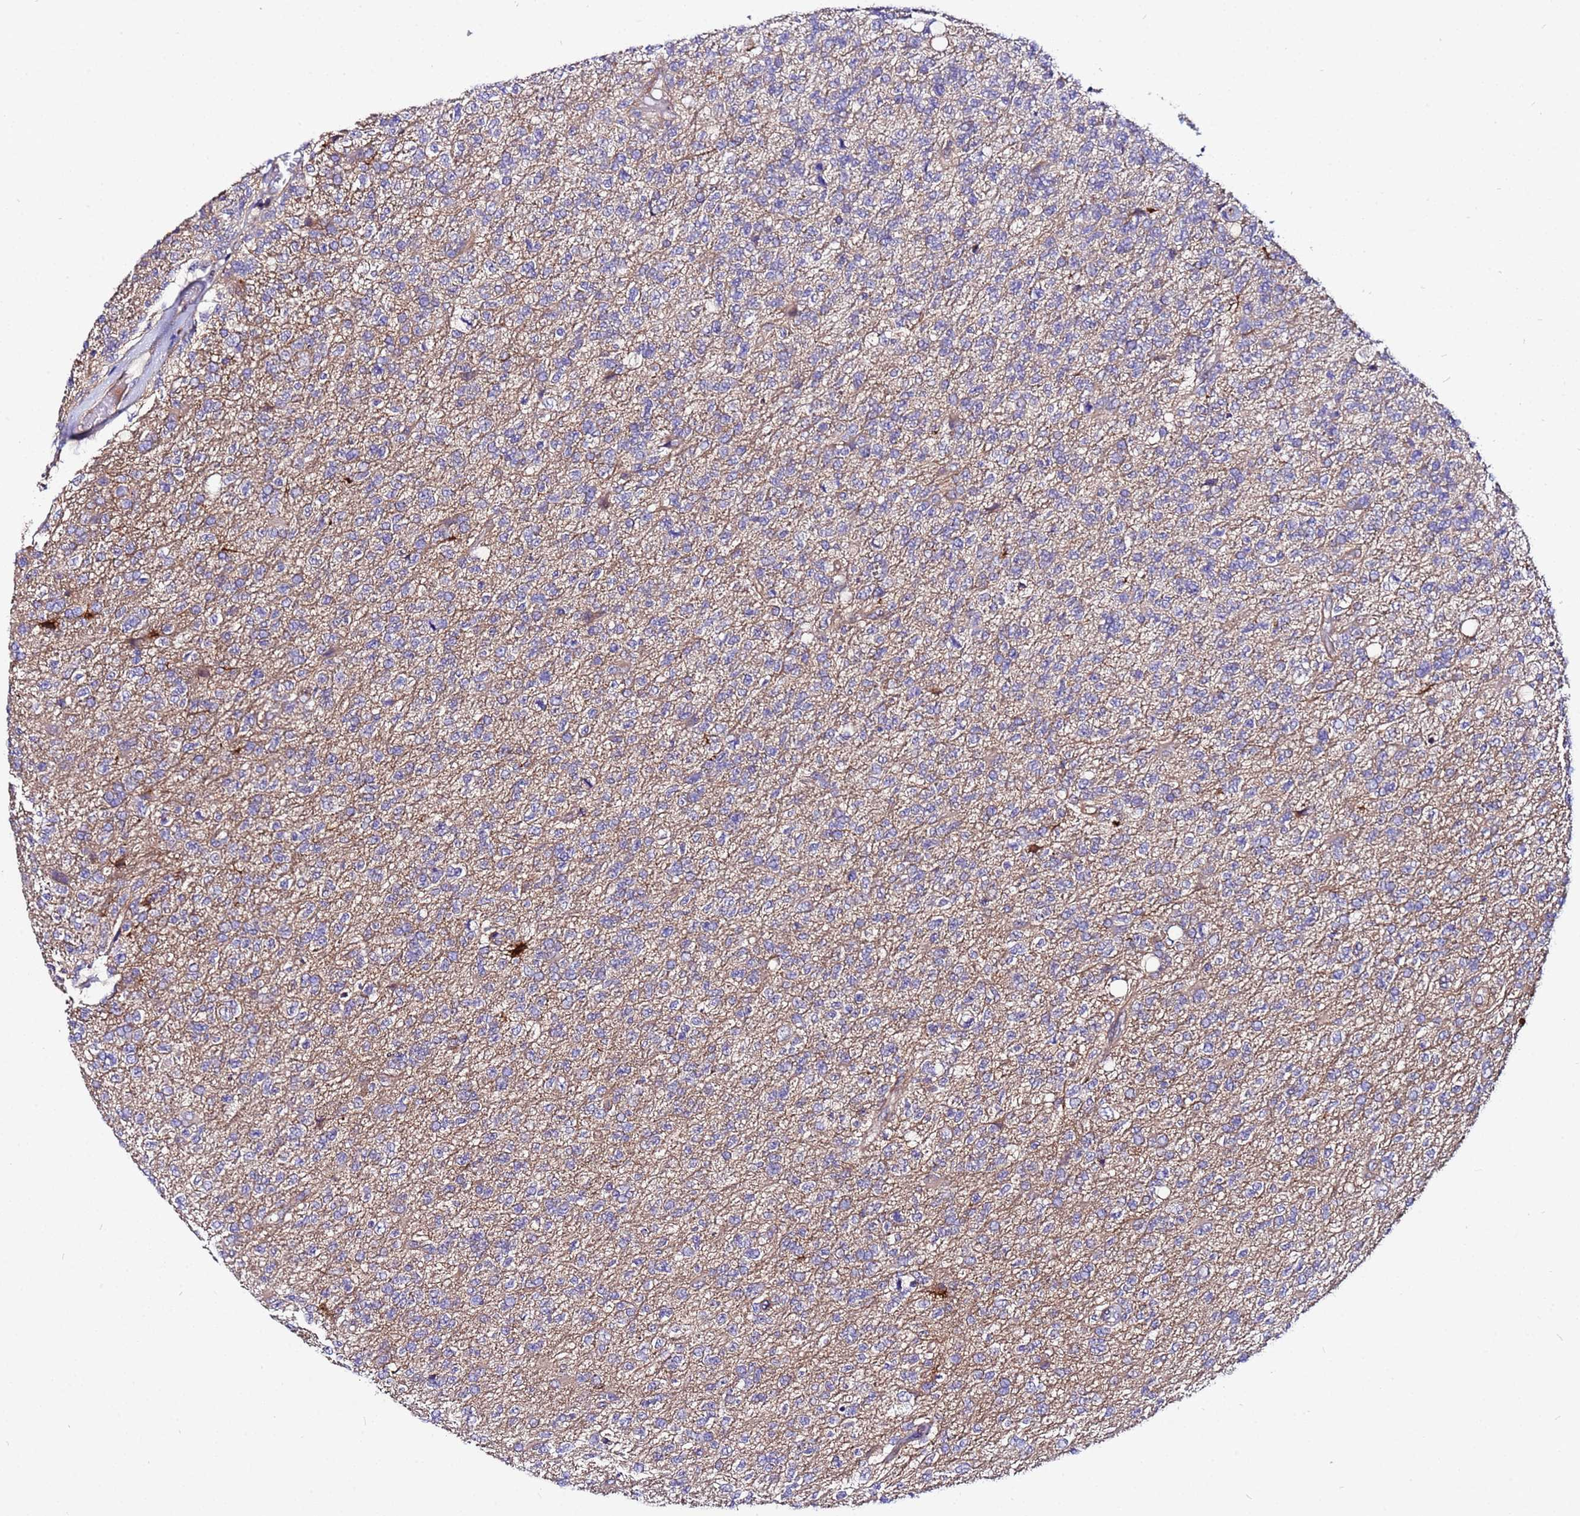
{"staining": {"intensity": "negative", "quantity": "none", "location": "none"}, "tissue": "glioma", "cell_type": "Tumor cells", "image_type": "cancer", "snomed": [{"axis": "morphology", "description": "Glioma, malignant, High grade"}, {"axis": "topography", "description": "Brain"}], "caption": "Immunohistochemical staining of human malignant high-grade glioma demonstrates no significant staining in tumor cells.", "gene": "STK38", "patient": {"sex": "male", "age": 56}}